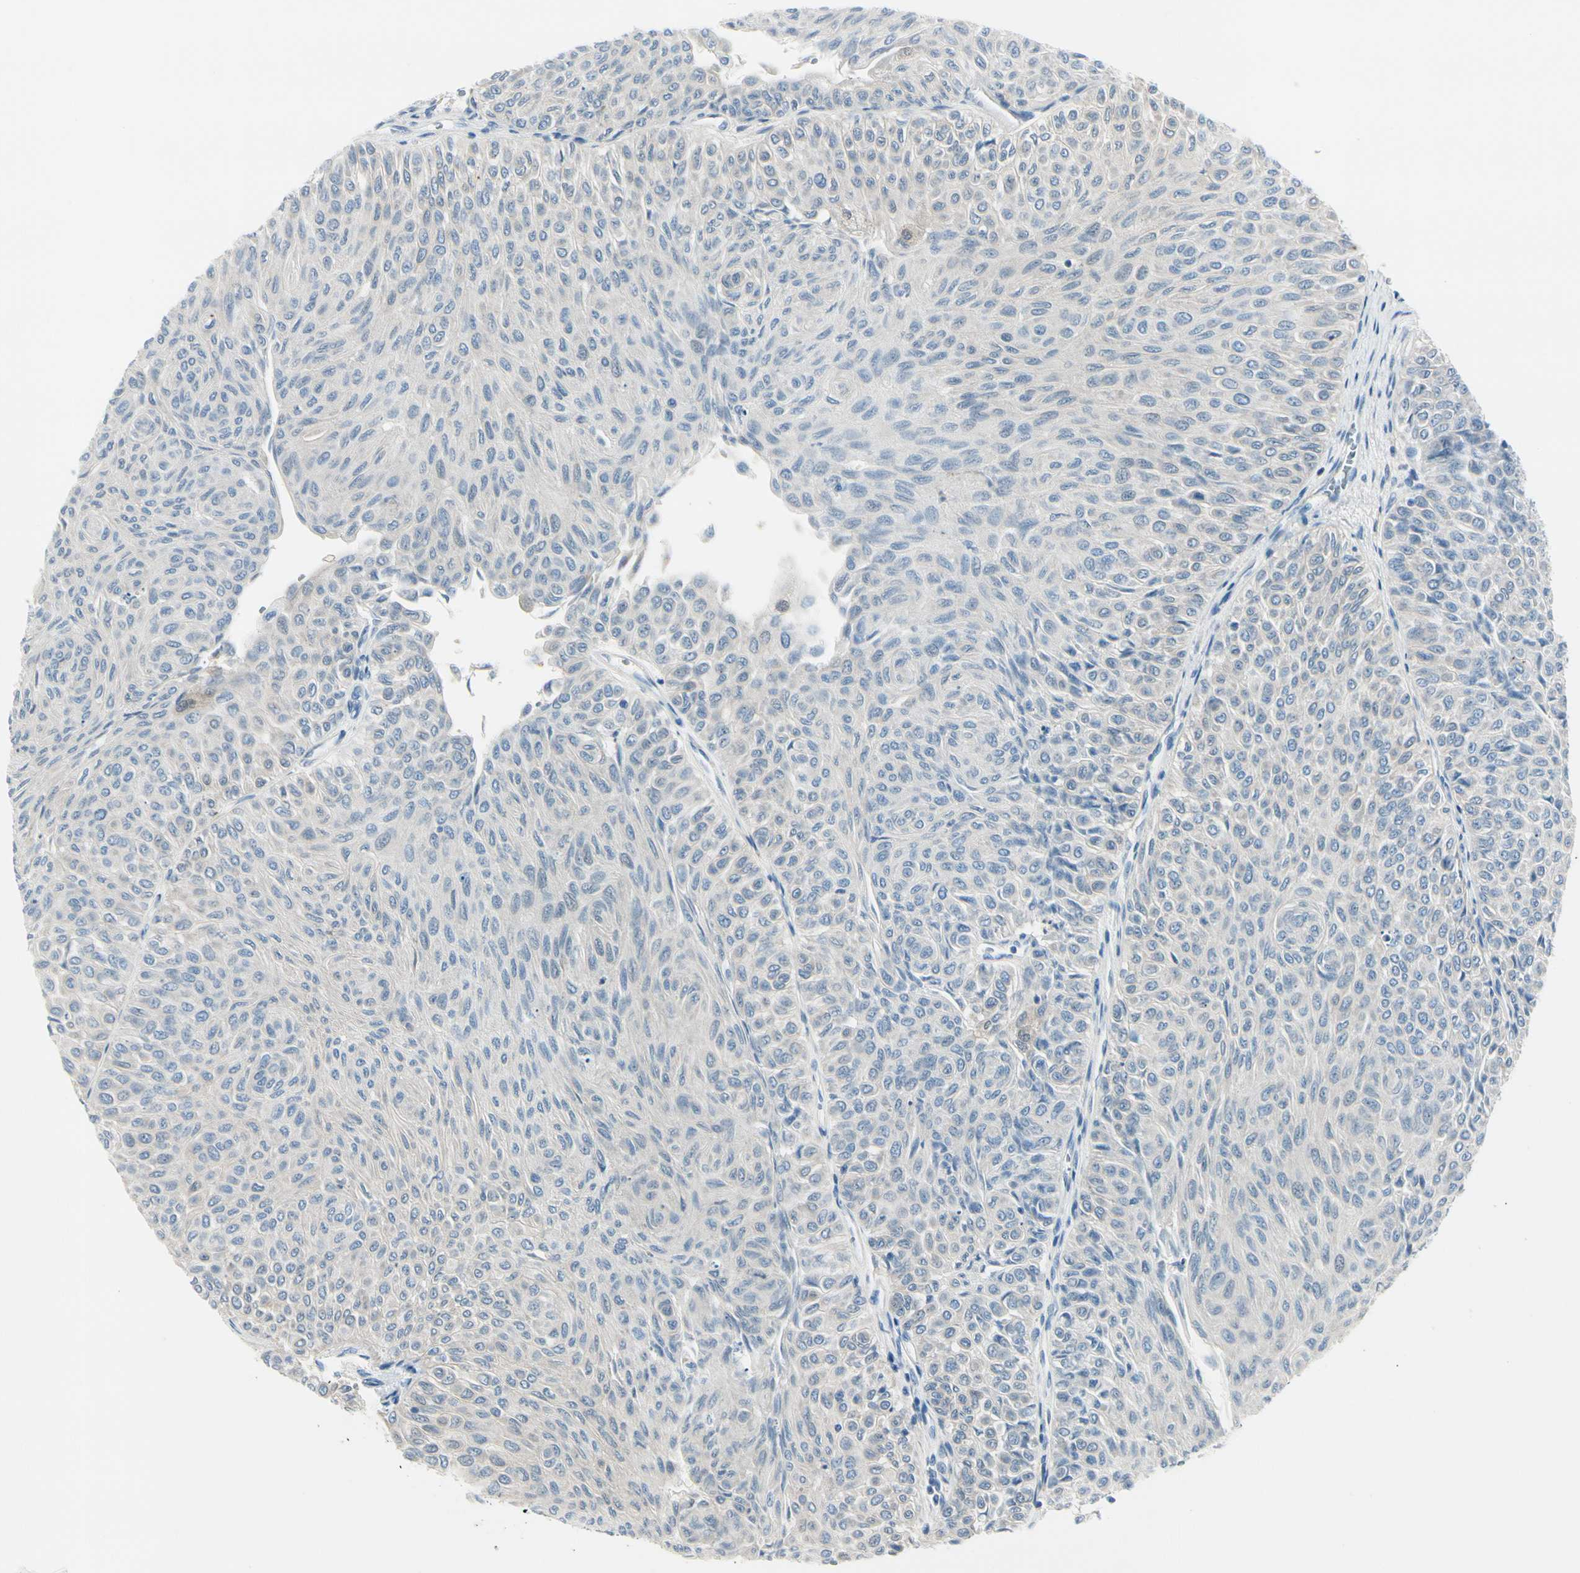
{"staining": {"intensity": "negative", "quantity": "none", "location": "none"}, "tissue": "urothelial cancer", "cell_type": "Tumor cells", "image_type": "cancer", "snomed": [{"axis": "morphology", "description": "Urothelial carcinoma, Low grade"}, {"axis": "topography", "description": "Urinary bladder"}], "caption": "Low-grade urothelial carcinoma was stained to show a protein in brown. There is no significant positivity in tumor cells.", "gene": "PEBP1", "patient": {"sex": "male", "age": 78}}